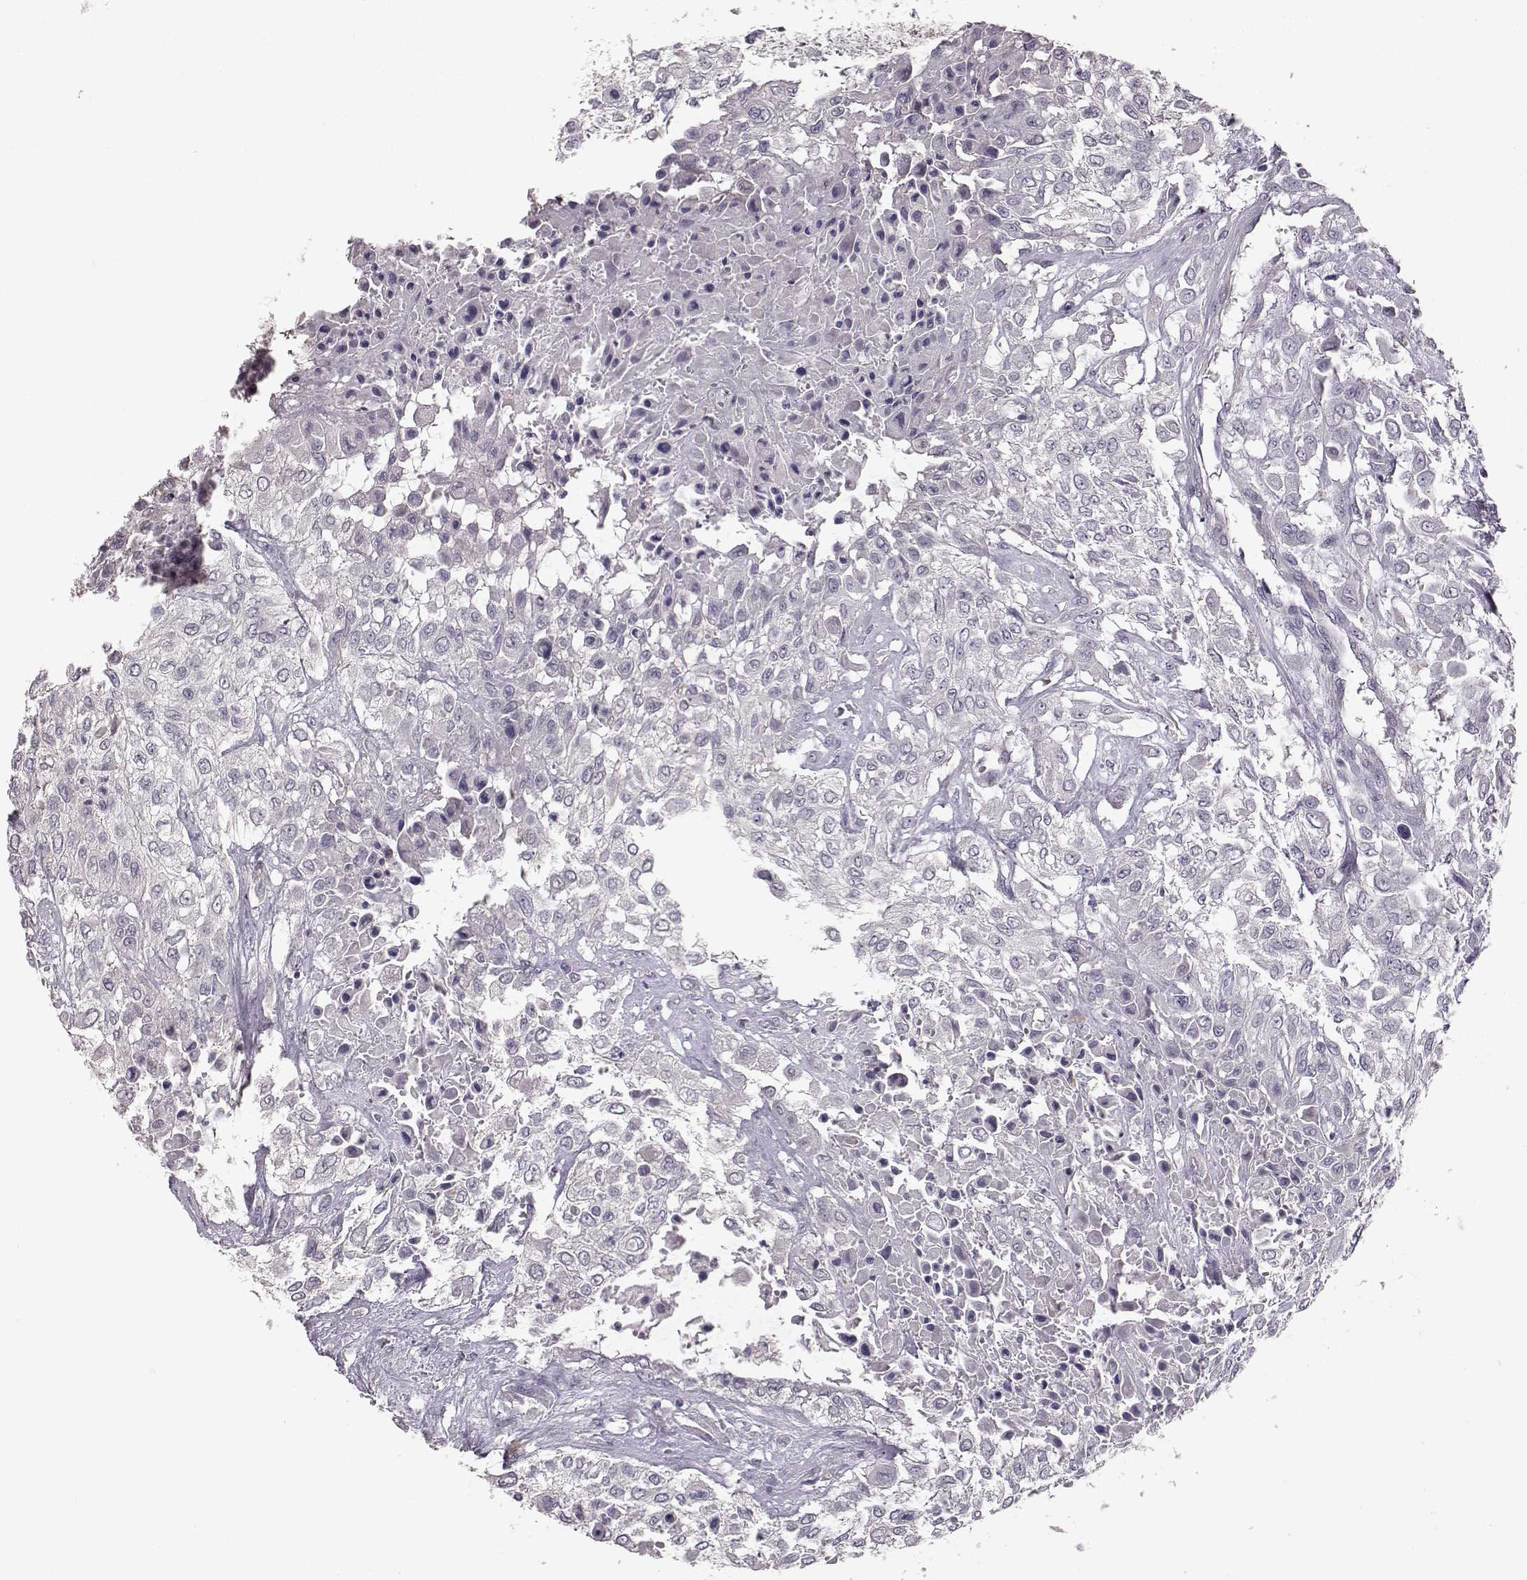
{"staining": {"intensity": "negative", "quantity": "none", "location": "none"}, "tissue": "urothelial cancer", "cell_type": "Tumor cells", "image_type": "cancer", "snomed": [{"axis": "morphology", "description": "Urothelial carcinoma, High grade"}, {"axis": "topography", "description": "Urinary bladder"}], "caption": "Immunohistochemistry (IHC) image of urothelial cancer stained for a protein (brown), which displays no expression in tumor cells.", "gene": "GHR", "patient": {"sex": "male", "age": 57}}